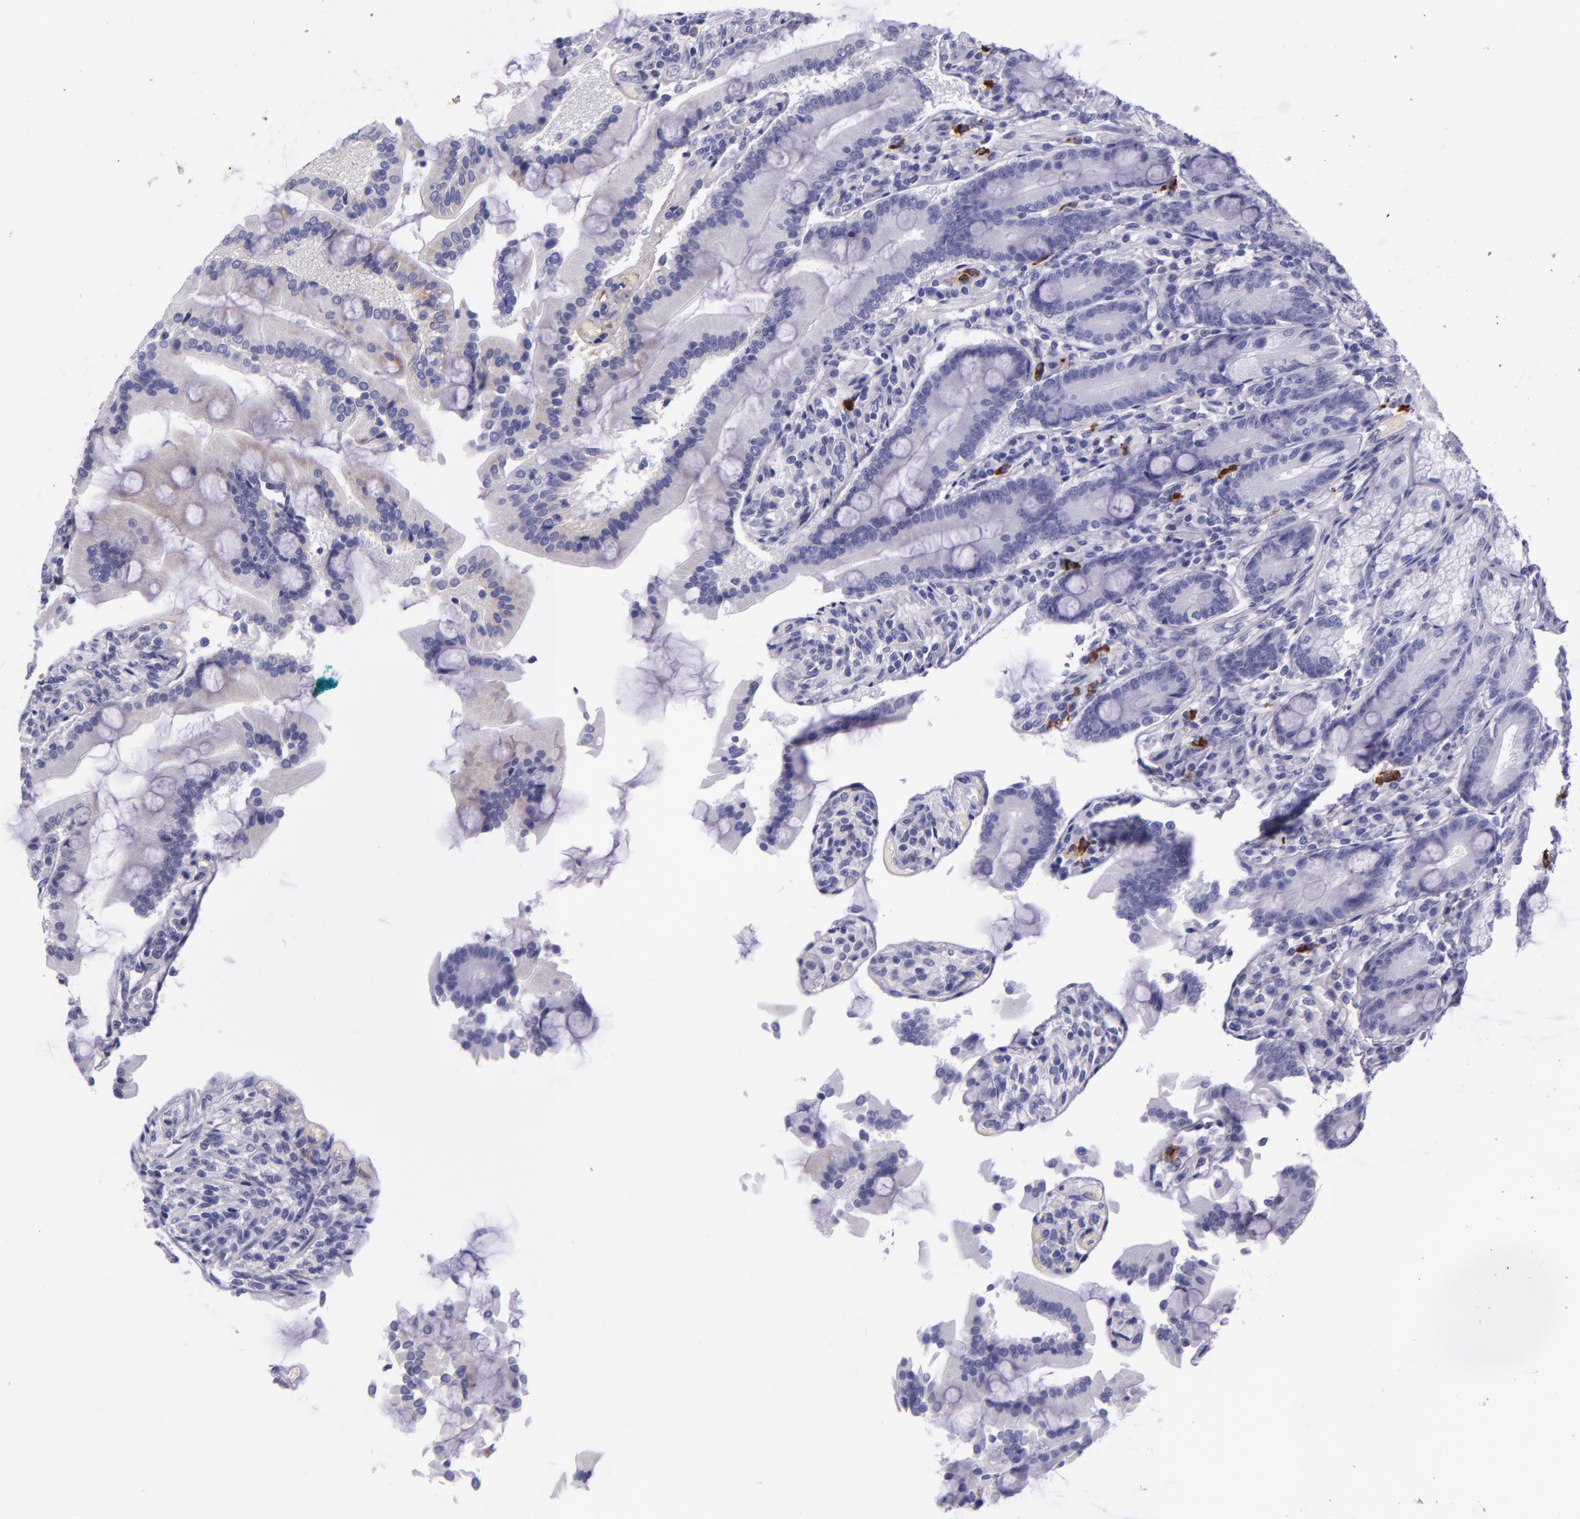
{"staining": {"intensity": "negative", "quantity": "none", "location": "none"}, "tissue": "duodenum", "cell_type": "Glandular cells", "image_type": "normal", "snomed": [{"axis": "morphology", "description": "Normal tissue, NOS"}, {"axis": "topography", "description": "Duodenum"}], "caption": "This is an IHC image of unremarkable duodenum. There is no expression in glandular cells.", "gene": "KNG1", "patient": {"sex": "female", "age": 64}}